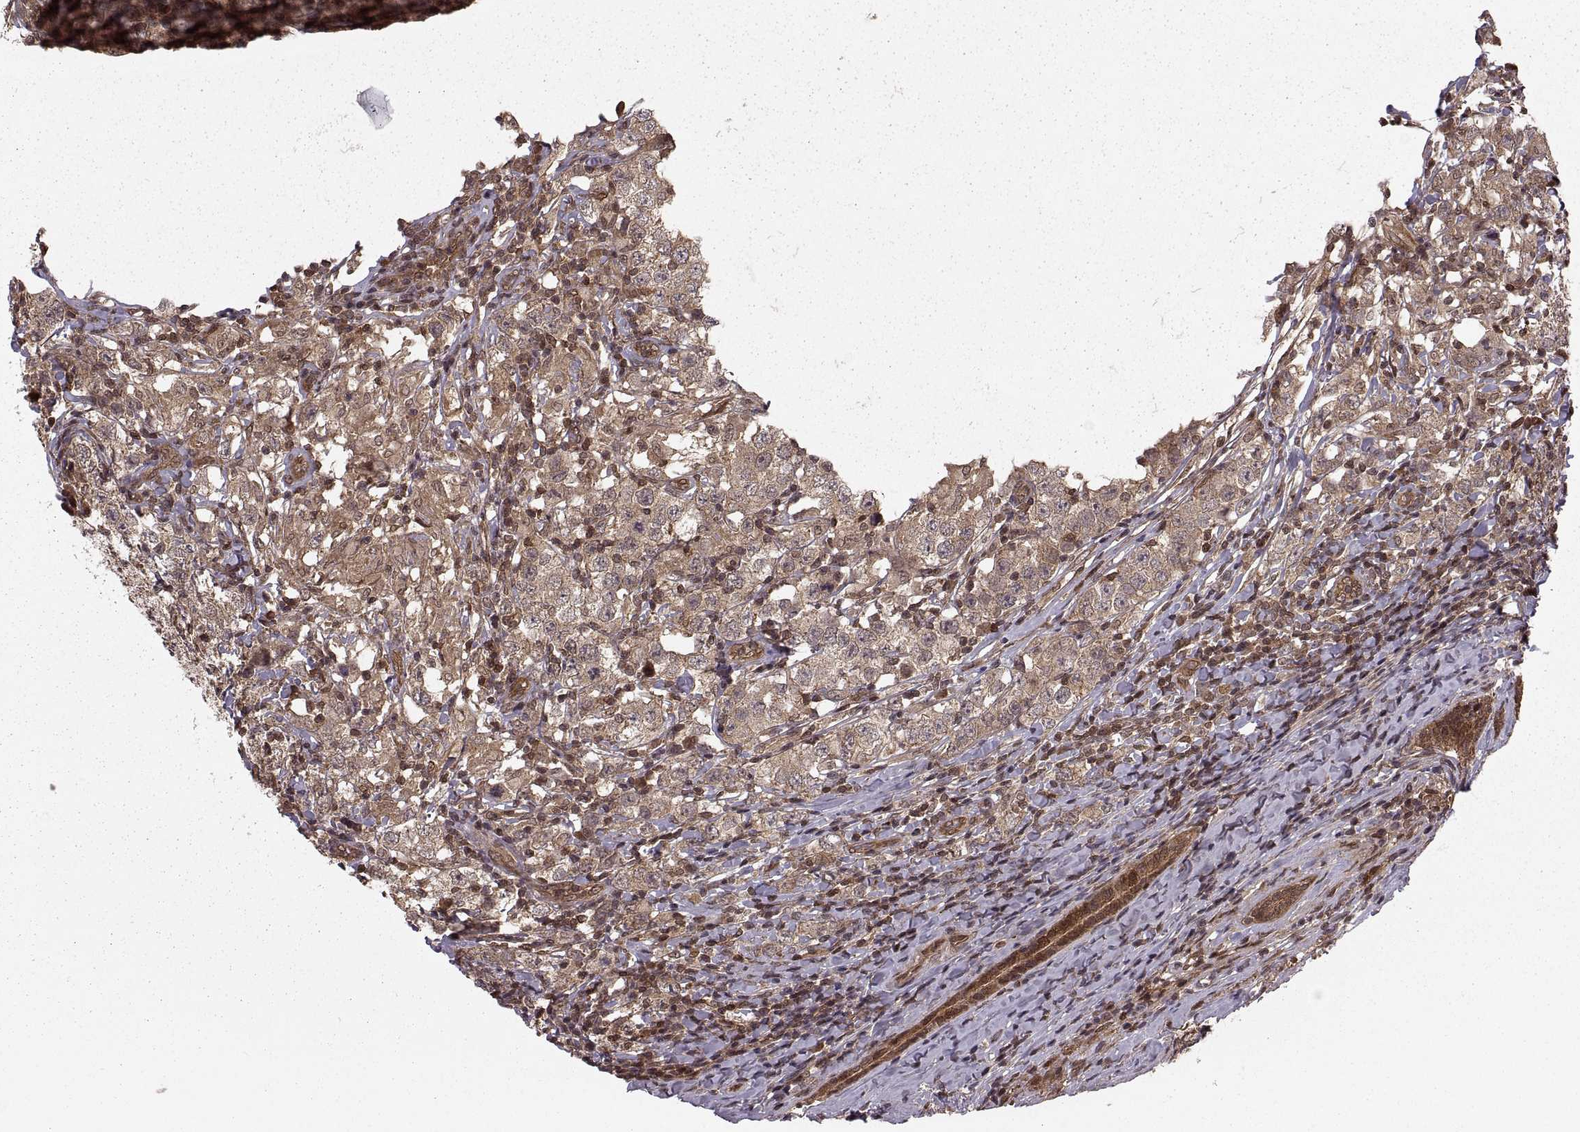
{"staining": {"intensity": "weak", "quantity": ">75%", "location": "cytoplasmic/membranous"}, "tissue": "testis cancer", "cell_type": "Tumor cells", "image_type": "cancer", "snomed": [{"axis": "morphology", "description": "Seminoma, NOS"}, {"axis": "morphology", "description": "Carcinoma, Embryonal, NOS"}, {"axis": "topography", "description": "Testis"}], "caption": "Tumor cells demonstrate low levels of weak cytoplasmic/membranous expression in approximately >75% of cells in human testis cancer. The protein is shown in brown color, while the nuclei are stained blue.", "gene": "DEDD", "patient": {"sex": "male", "age": 41}}